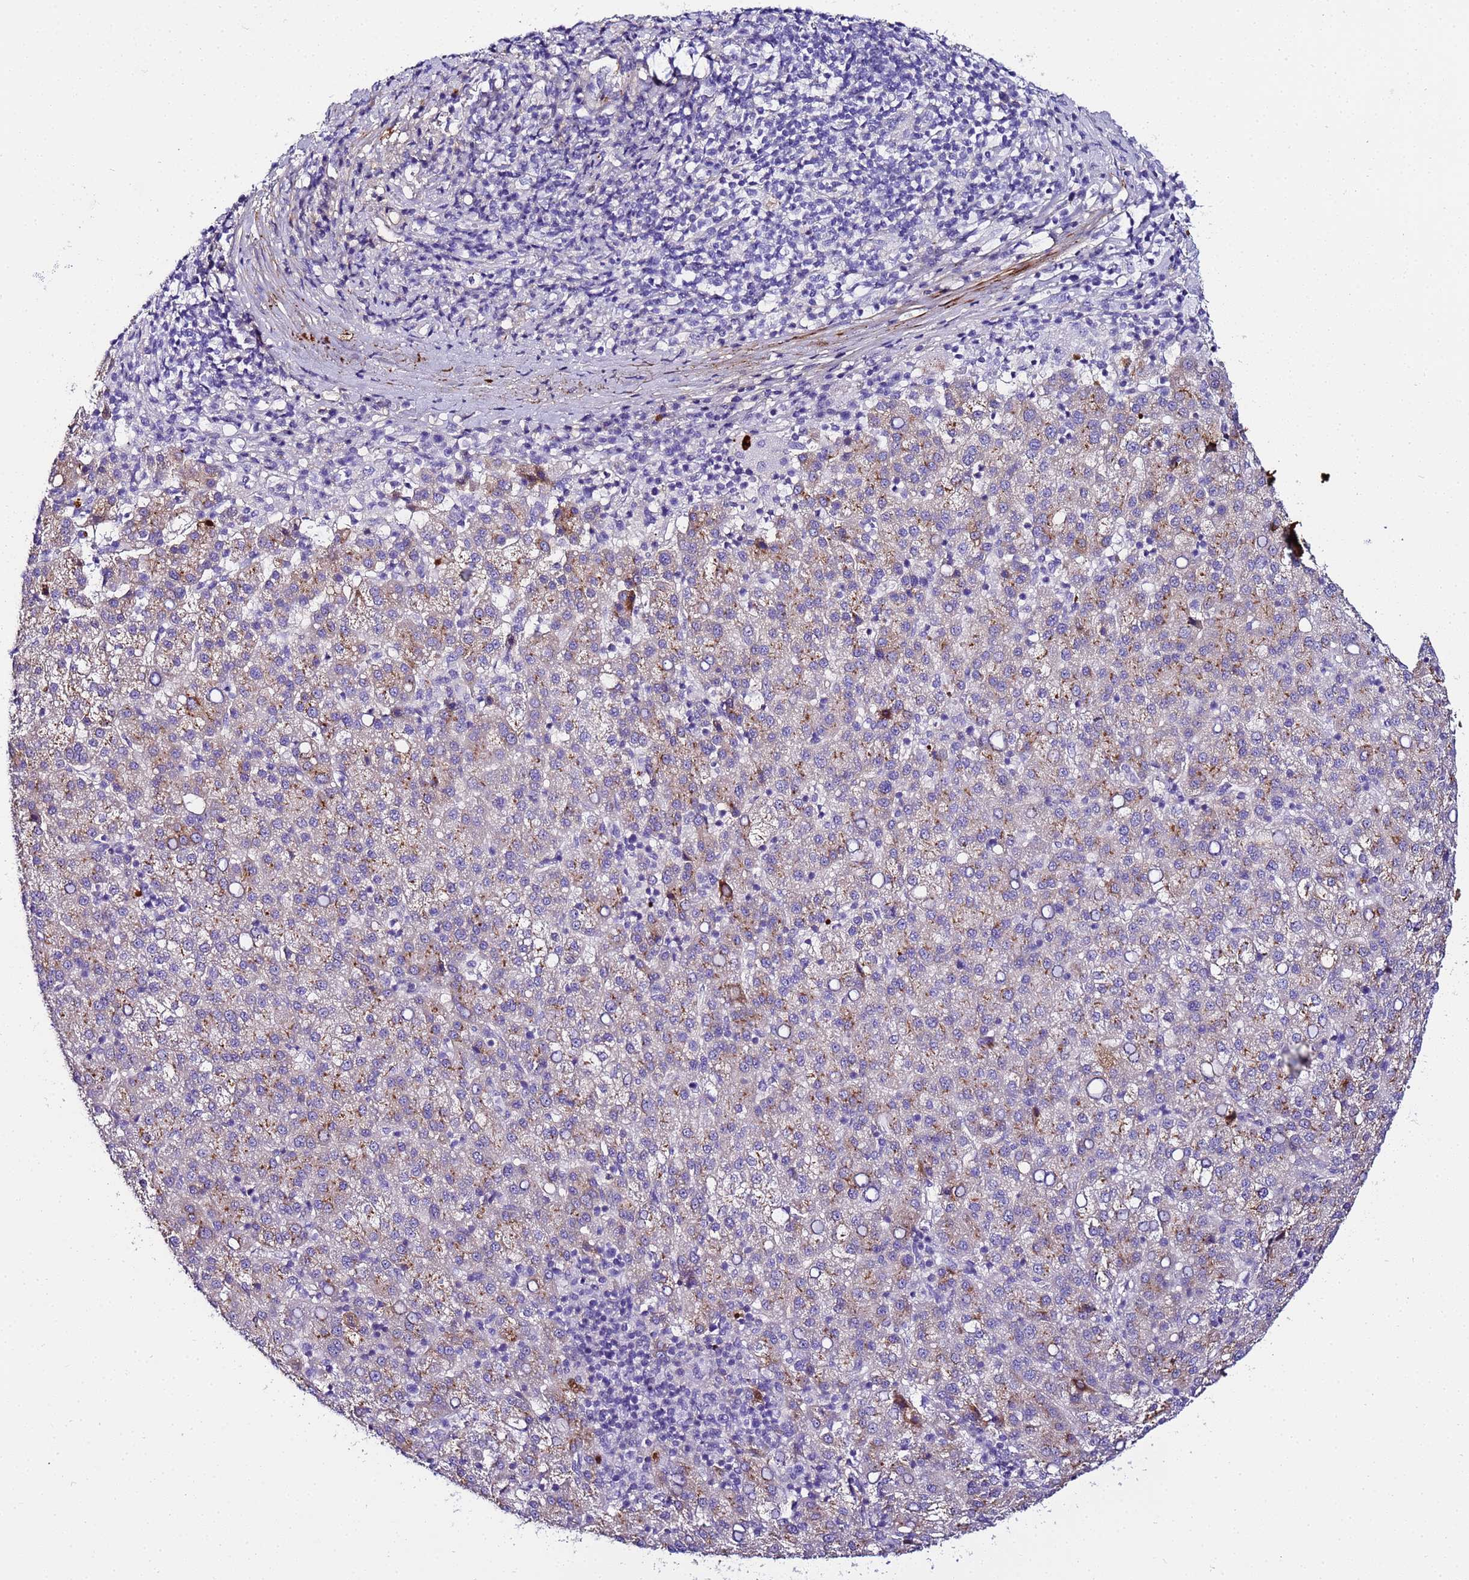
{"staining": {"intensity": "moderate", "quantity": "25%-75%", "location": "cytoplasmic/membranous"}, "tissue": "liver cancer", "cell_type": "Tumor cells", "image_type": "cancer", "snomed": [{"axis": "morphology", "description": "Carcinoma, Hepatocellular, NOS"}, {"axis": "topography", "description": "Liver"}], "caption": "Tumor cells exhibit medium levels of moderate cytoplasmic/membranous positivity in about 25%-75% of cells in liver cancer. (DAB (3,3'-diaminobenzidine) IHC, brown staining for protein, blue staining for nuclei).", "gene": "CFHR2", "patient": {"sex": "female", "age": 58}}